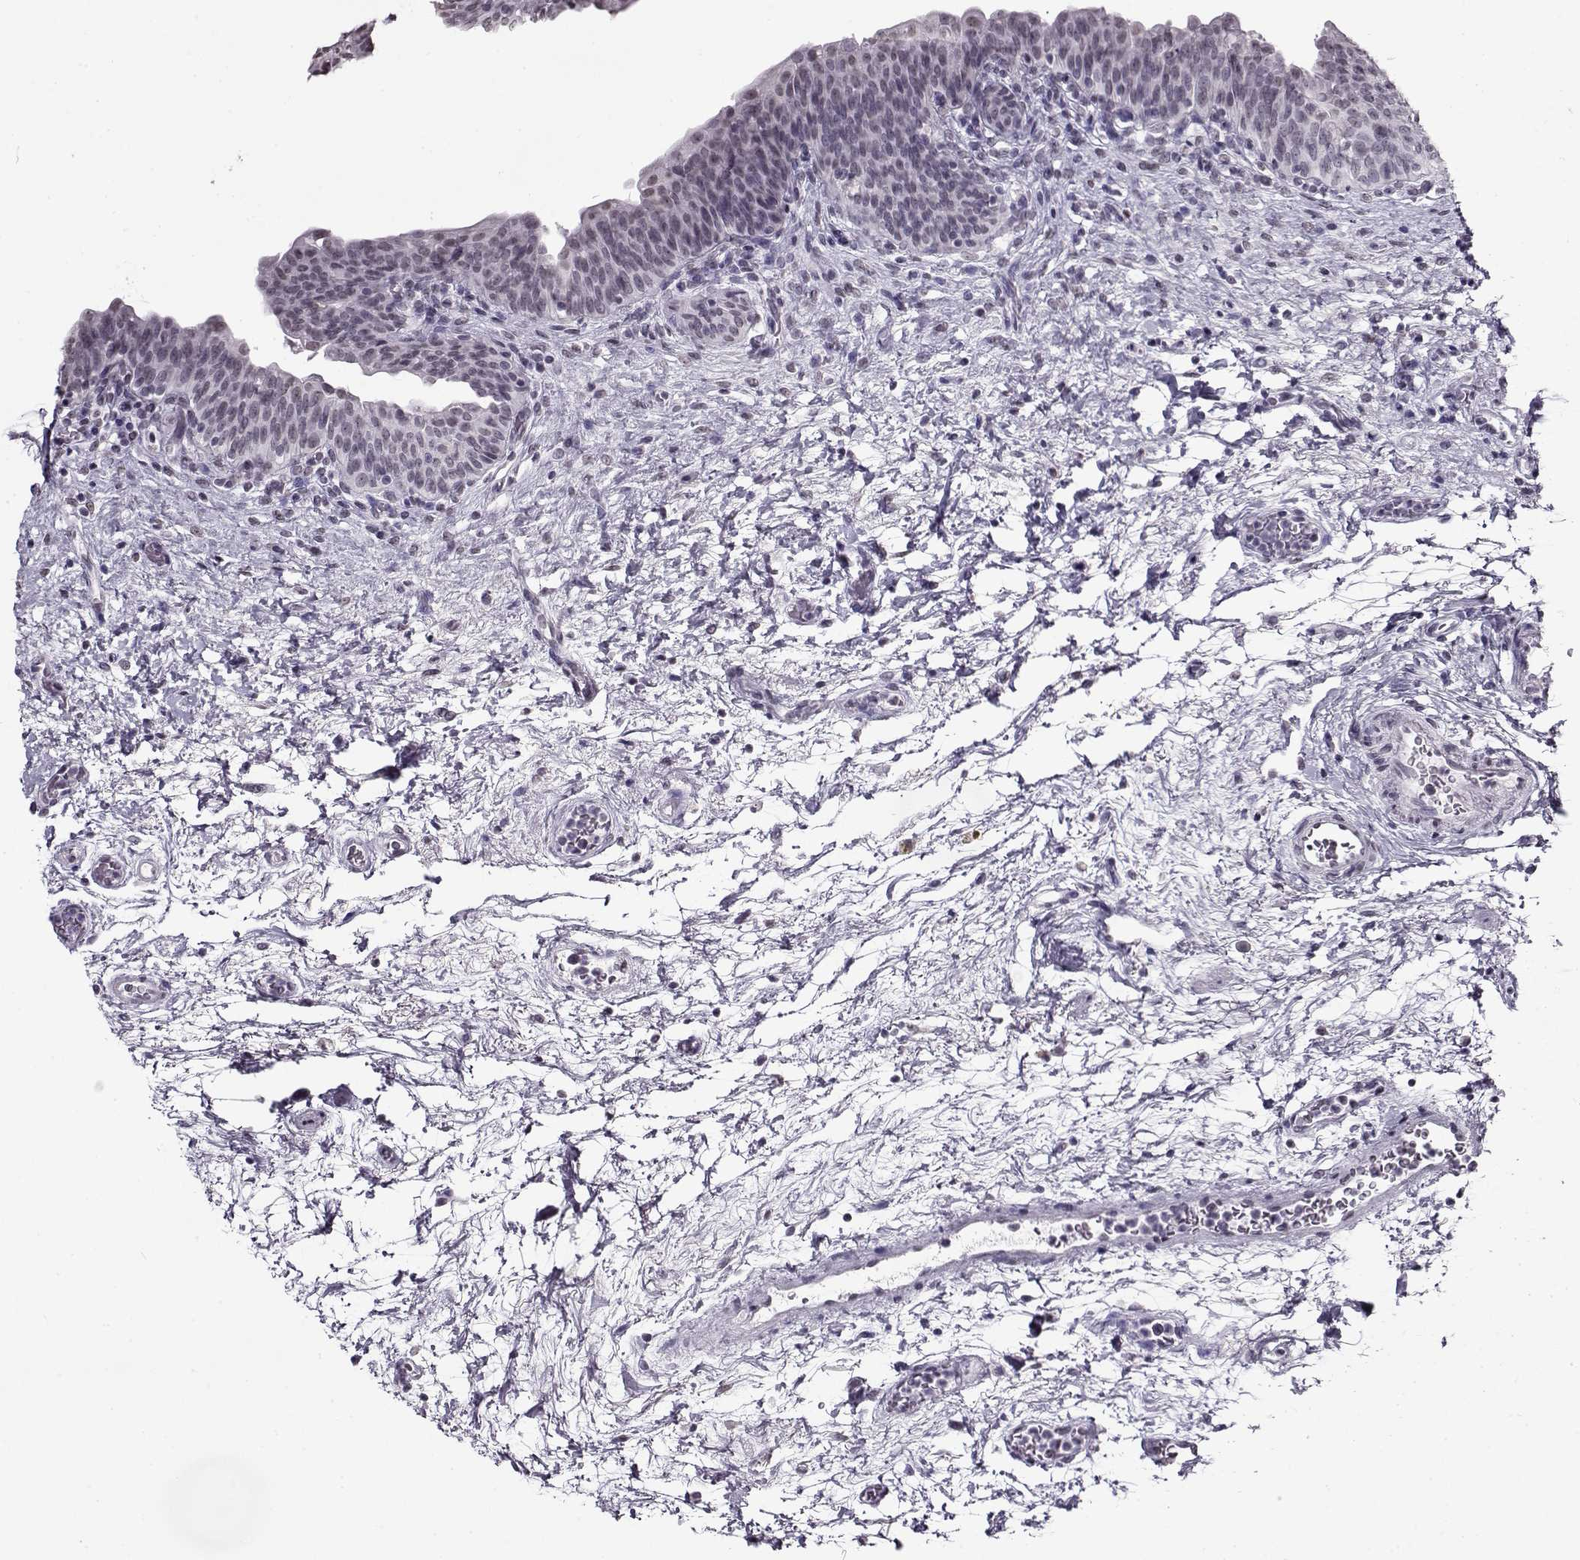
{"staining": {"intensity": "negative", "quantity": "none", "location": "none"}, "tissue": "urinary bladder", "cell_type": "Urothelial cells", "image_type": "normal", "snomed": [{"axis": "morphology", "description": "Normal tissue, NOS"}, {"axis": "topography", "description": "Urinary bladder"}], "caption": "Protein analysis of benign urinary bladder exhibits no significant staining in urothelial cells. (DAB IHC, high magnification).", "gene": "PRMT8", "patient": {"sex": "male", "age": 69}}